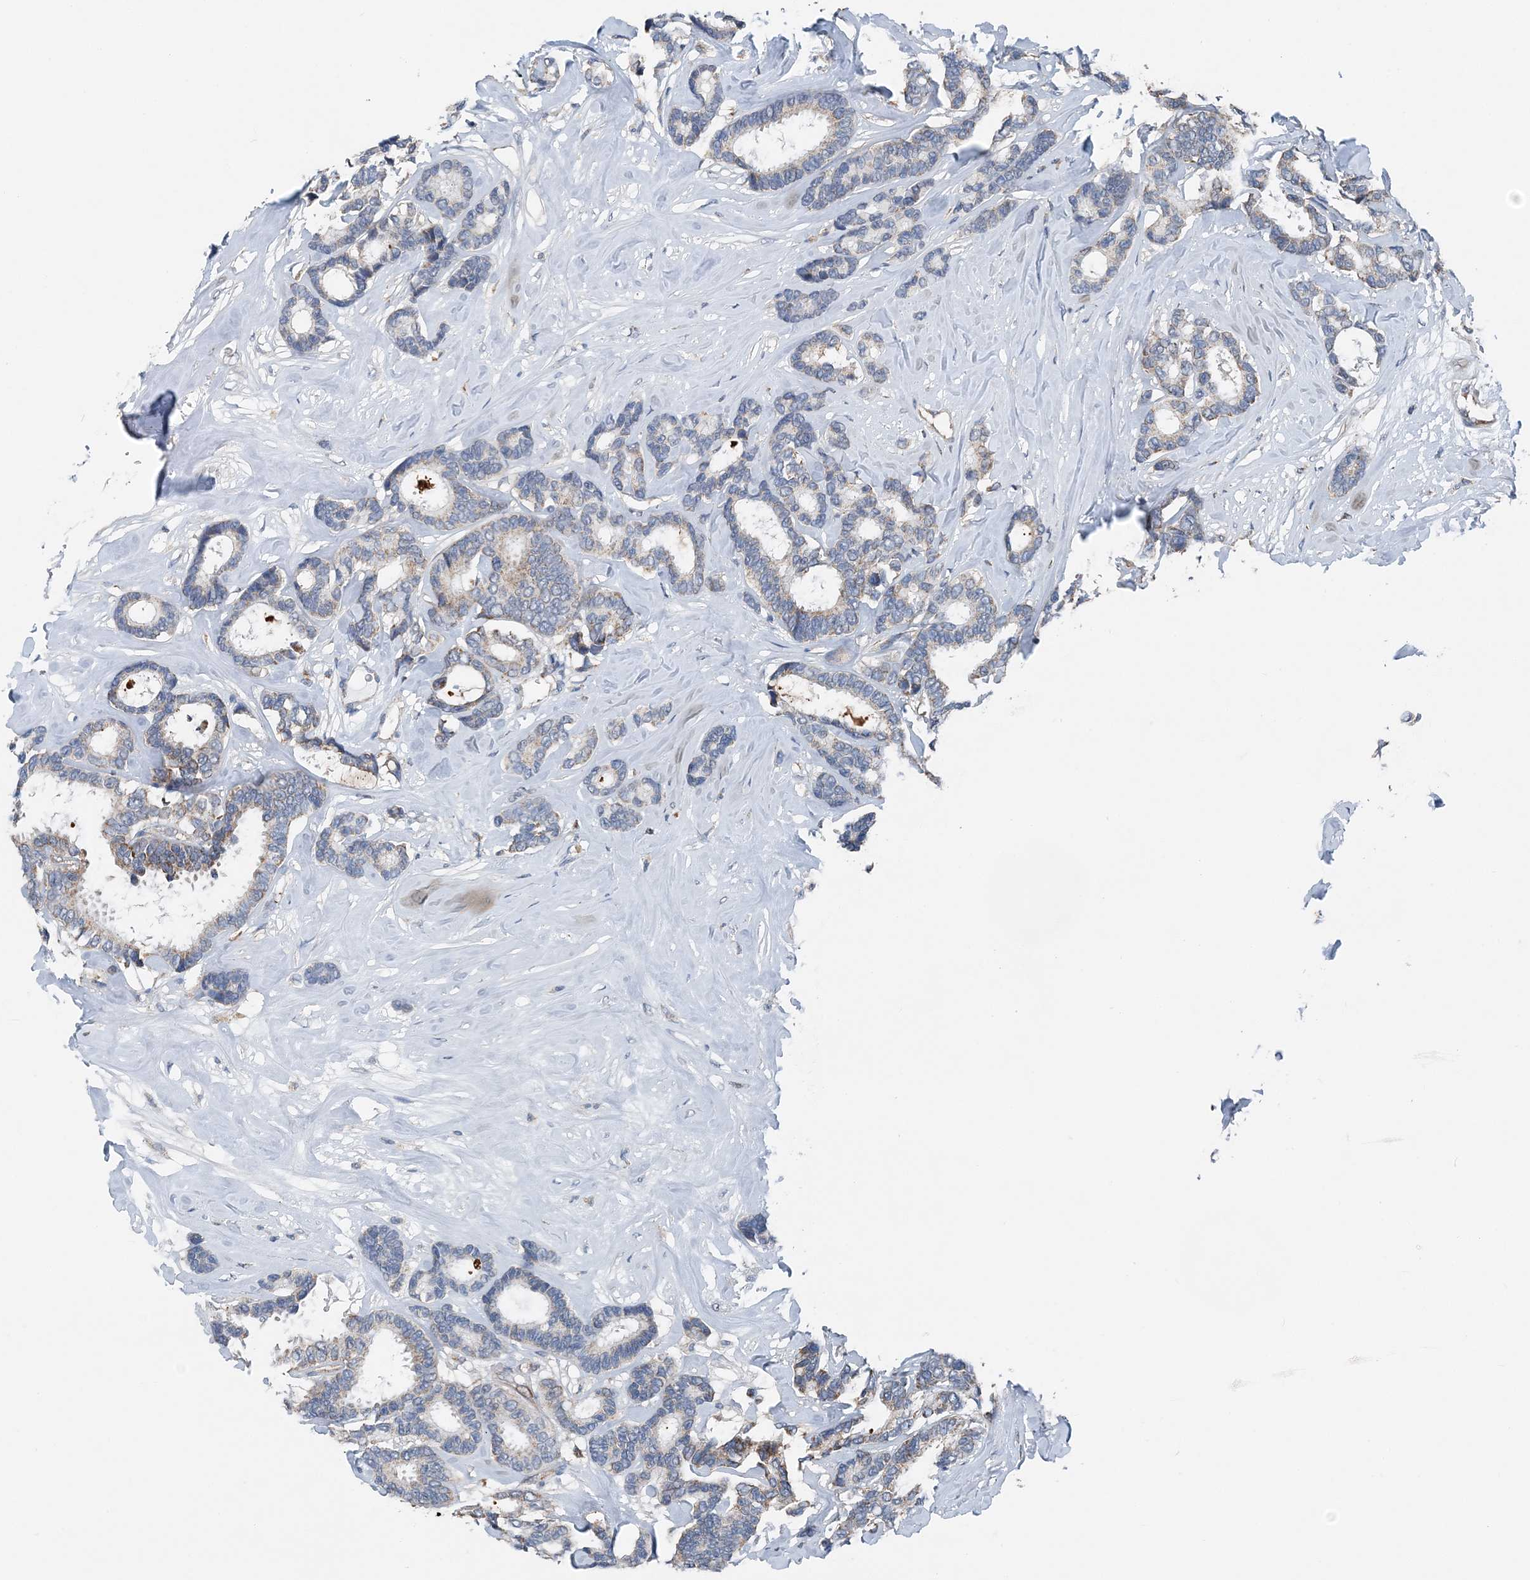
{"staining": {"intensity": "negative", "quantity": "none", "location": "none"}, "tissue": "breast cancer", "cell_type": "Tumor cells", "image_type": "cancer", "snomed": [{"axis": "morphology", "description": "Duct carcinoma"}, {"axis": "topography", "description": "Breast"}], "caption": "There is no significant positivity in tumor cells of breast cancer (infiltrating ductal carcinoma).", "gene": "SPRY2", "patient": {"sex": "female", "age": 87}}